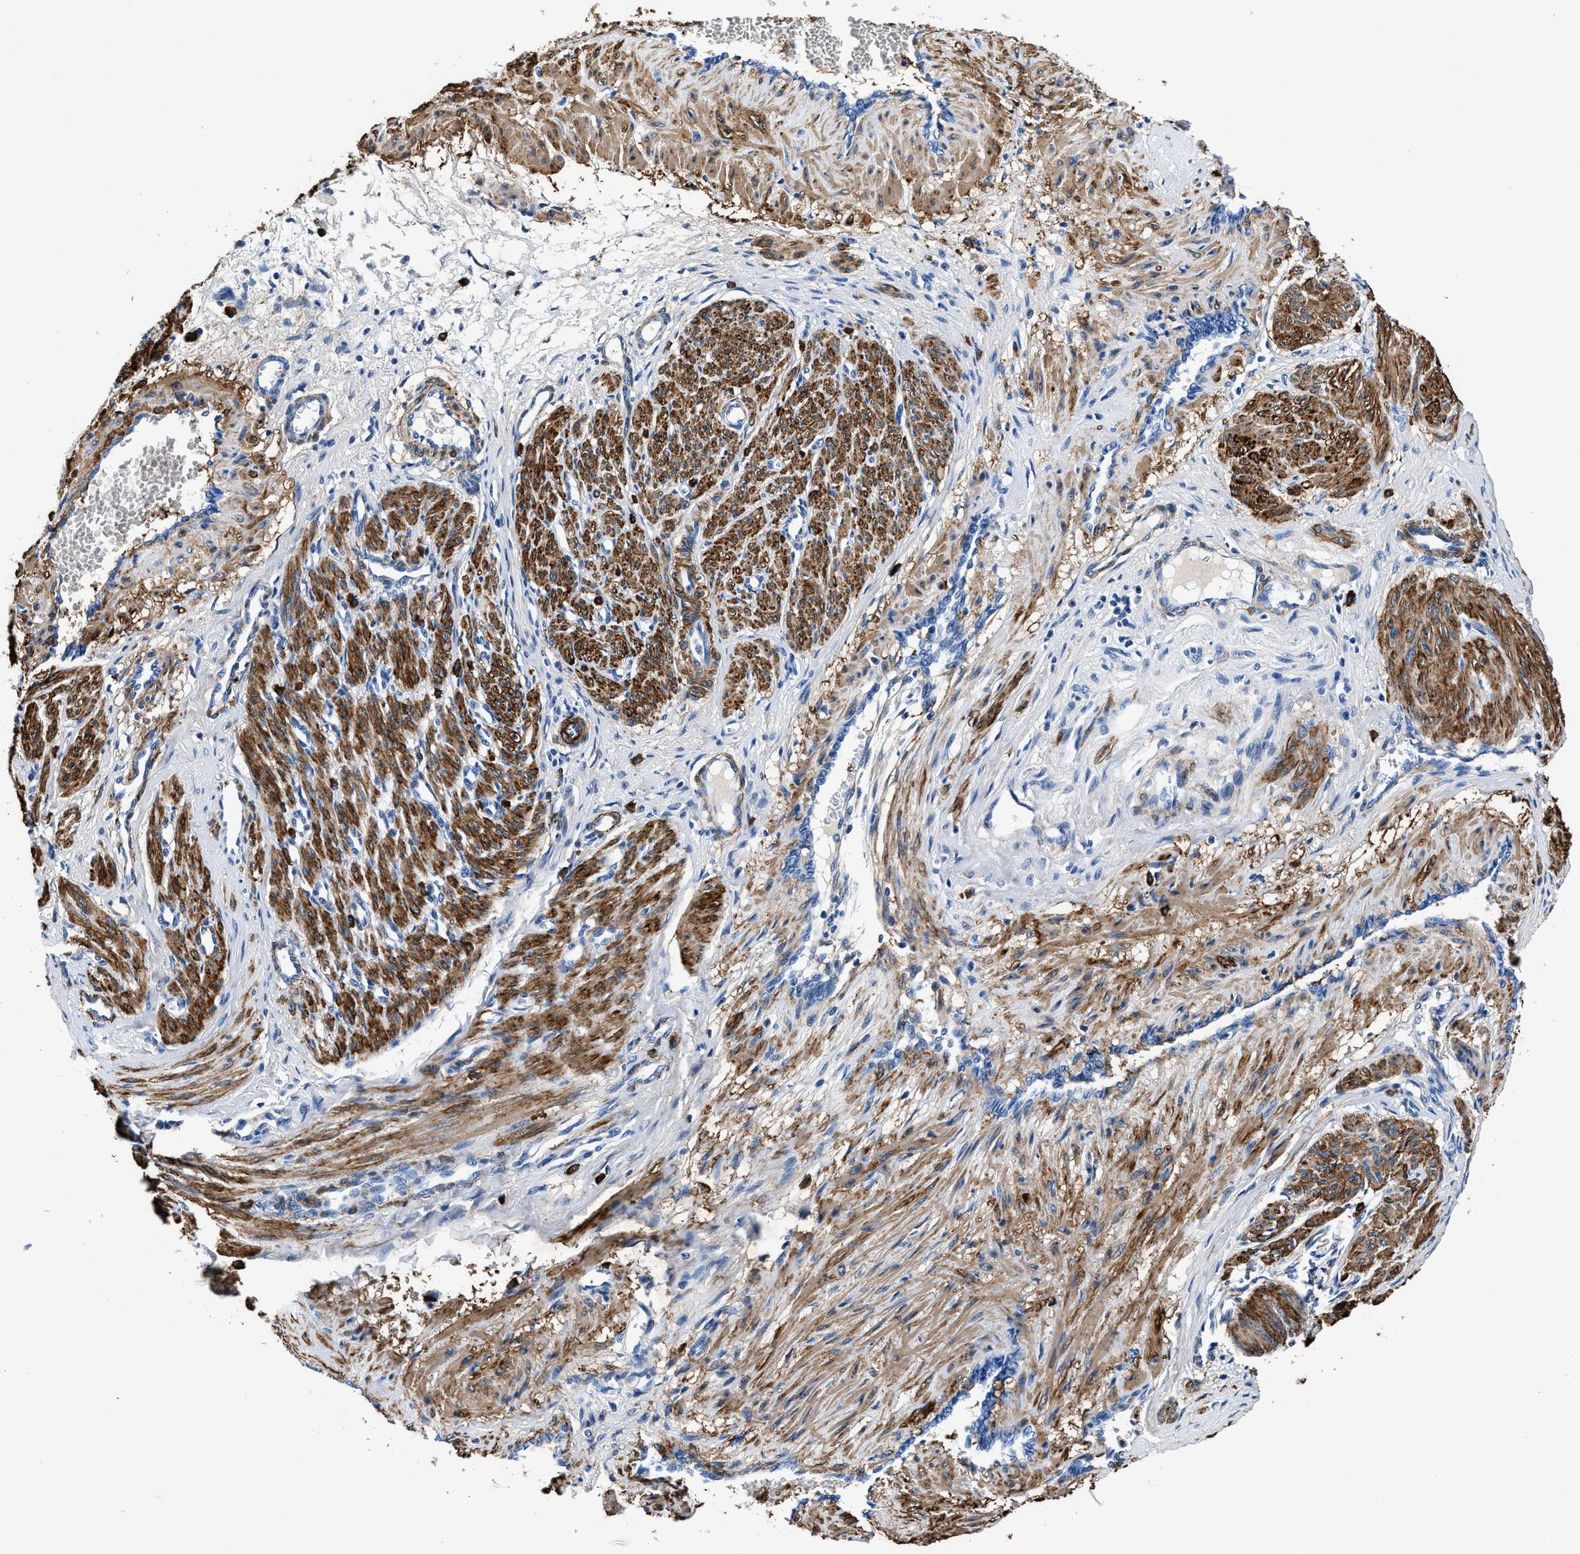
{"staining": {"intensity": "strong", "quantity": ">75%", "location": "cytoplasmic/membranous"}, "tissue": "smooth muscle", "cell_type": "Smooth muscle cells", "image_type": "normal", "snomed": [{"axis": "morphology", "description": "Normal tissue, NOS"}, {"axis": "topography", "description": "Endometrium"}], "caption": "Smooth muscle stained with DAB (3,3'-diaminobenzidine) immunohistochemistry demonstrates high levels of strong cytoplasmic/membranous staining in about >75% of smooth muscle cells. (brown staining indicates protein expression, while blue staining denotes nuclei).", "gene": "TEX261", "patient": {"sex": "female", "age": 33}}